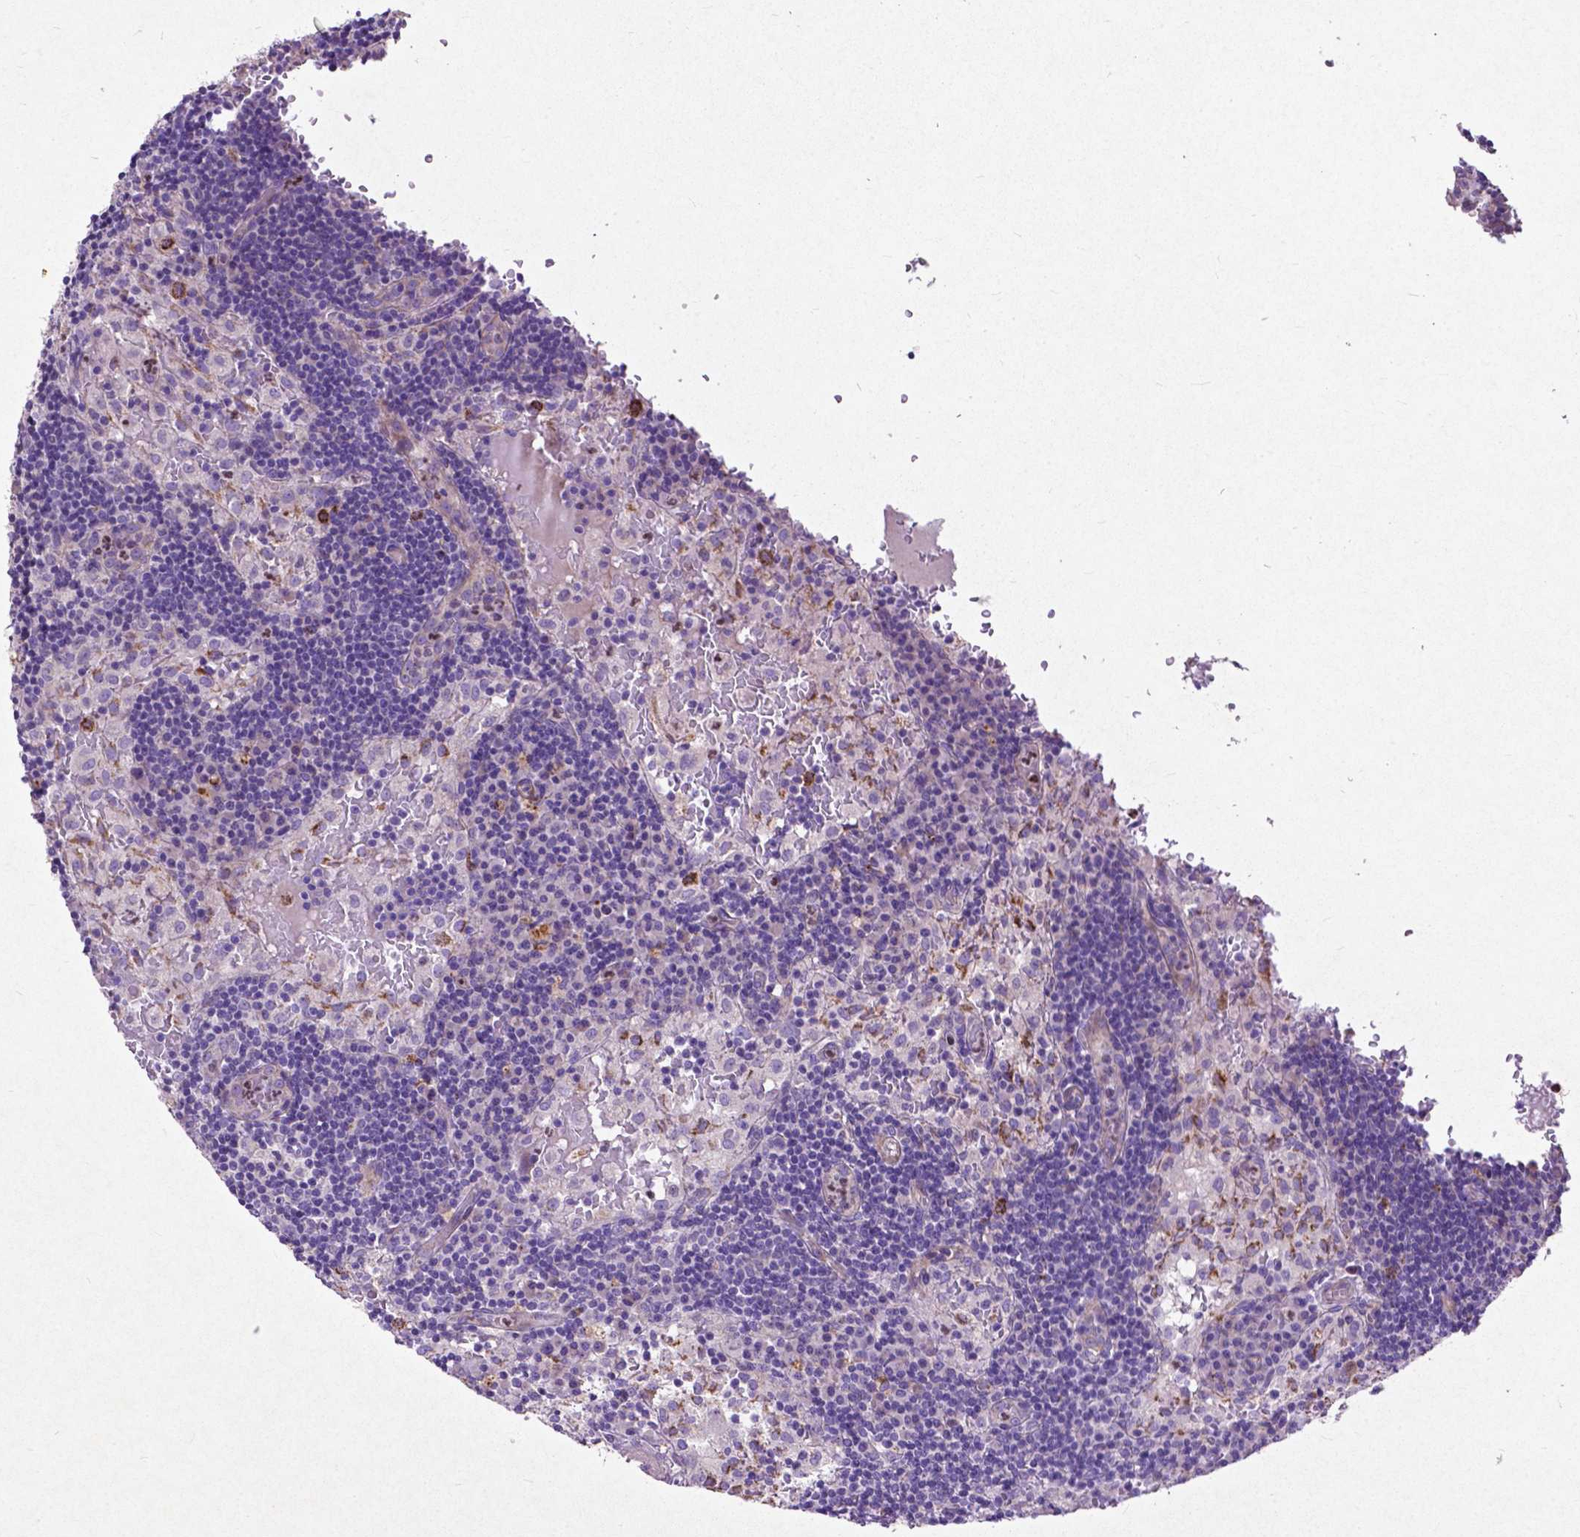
{"staining": {"intensity": "moderate", "quantity": "<25%", "location": "cytoplasmic/membranous"}, "tissue": "lymph node", "cell_type": "Germinal center cells", "image_type": "normal", "snomed": [{"axis": "morphology", "description": "Normal tissue, NOS"}, {"axis": "topography", "description": "Lymph node"}], "caption": "Lymph node stained with immunohistochemistry exhibits moderate cytoplasmic/membranous positivity in approximately <25% of germinal center cells. The staining was performed using DAB (3,3'-diaminobenzidine) to visualize the protein expression in brown, while the nuclei were stained in blue with hematoxylin (Magnification: 20x).", "gene": "THEGL", "patient": {"sex": "male", "age": 62}}